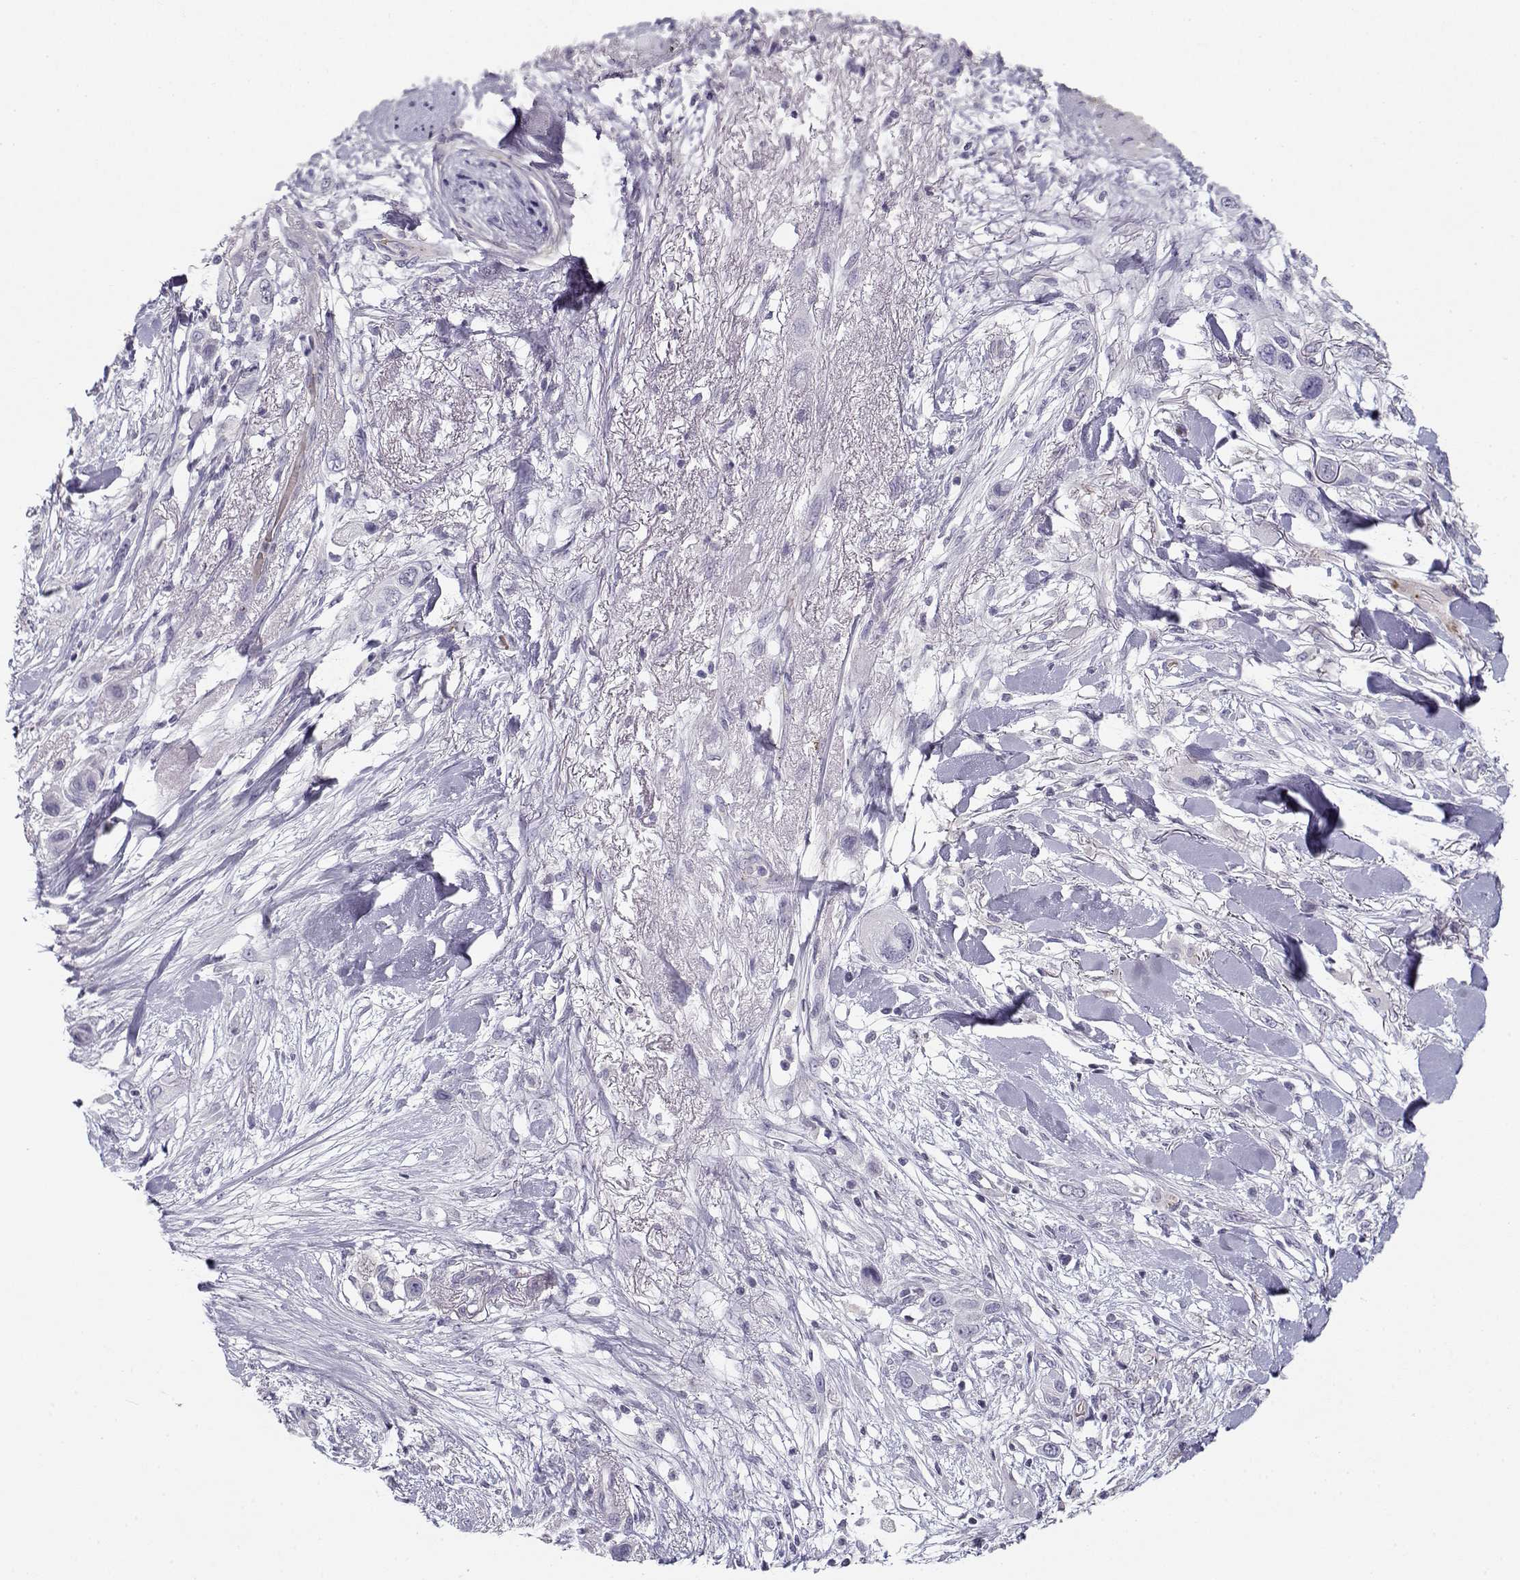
{"staining": {"intensity": "negative", "quantity": "none", "location": "none"}, "tissue": "skin cancer", "cell_type": "Tumor cells", "image_type": "cancer", "snomed": [{"axis": "morphology", "description": "Squamous cell carcinoma, NOS"}, {"axis": "topography", "description": "Skin"}], "caption": "Immunohistochemical staining of human skin squamous cell carcinoma reveals no significant staining in tumor cells. (Brightfield microscopy of DAB (3,3'-diaminobenzidine) IHC at high magnification).", "gene": "MYO1A", "patient": {"sex": "male", "age": 79}}